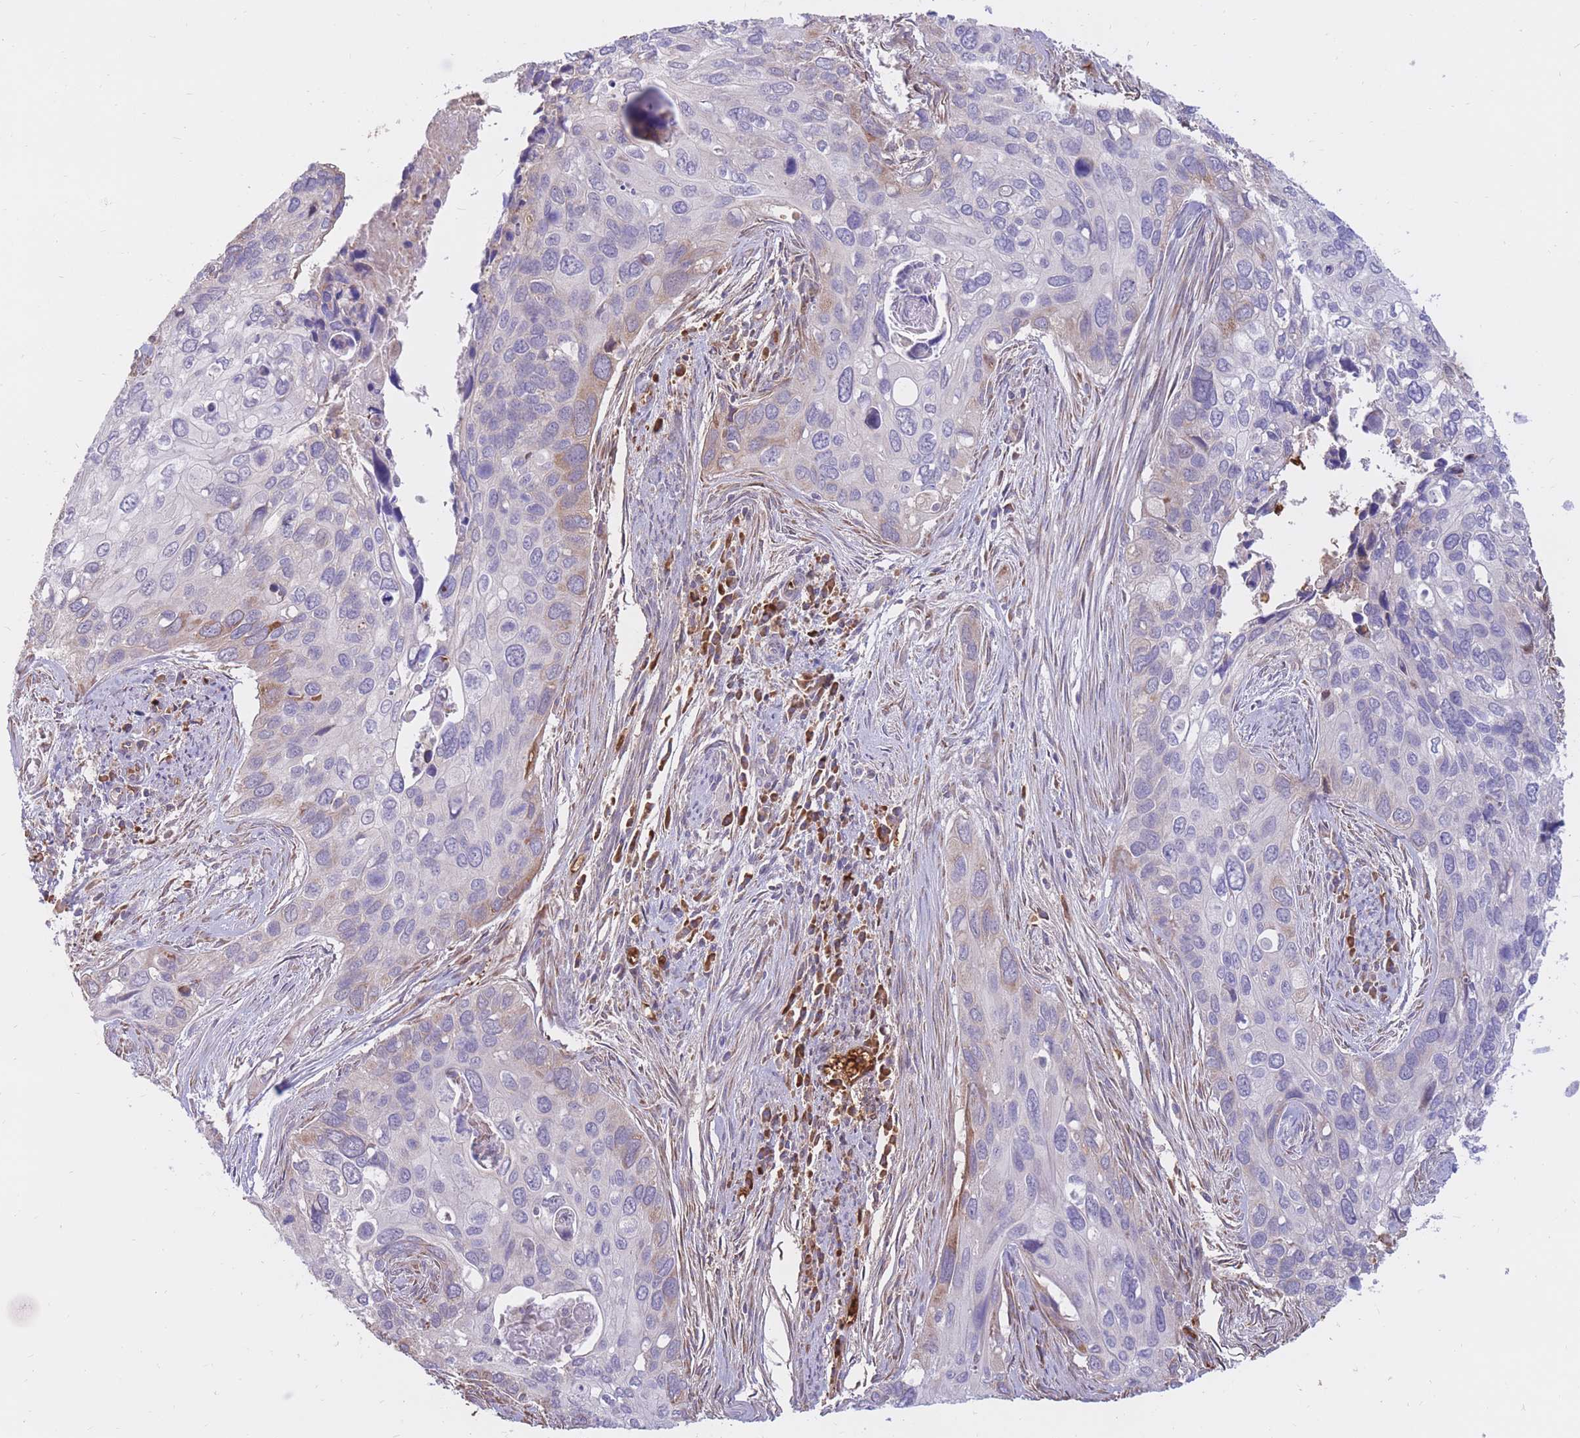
{"staining": {"intensity": "weak", "quantity": "<25%", "location": "cytoplasmic/membranous"}, "tissue": "cervical cancer", "cell_type": "Tumor cells", "image_type": "cancer", "snomed": [{"axis": "morphology", "description": "Squamous cell carcinoma, NOS"}, {"axis": "topography", "description": "Cervix"}], "caption": "Tumor cells are negative for brown protein staining in cervical cancer (squamous cell carcinoma).", "gene": "ATP10D", "patient": {"sex": "female", "age": 55}}